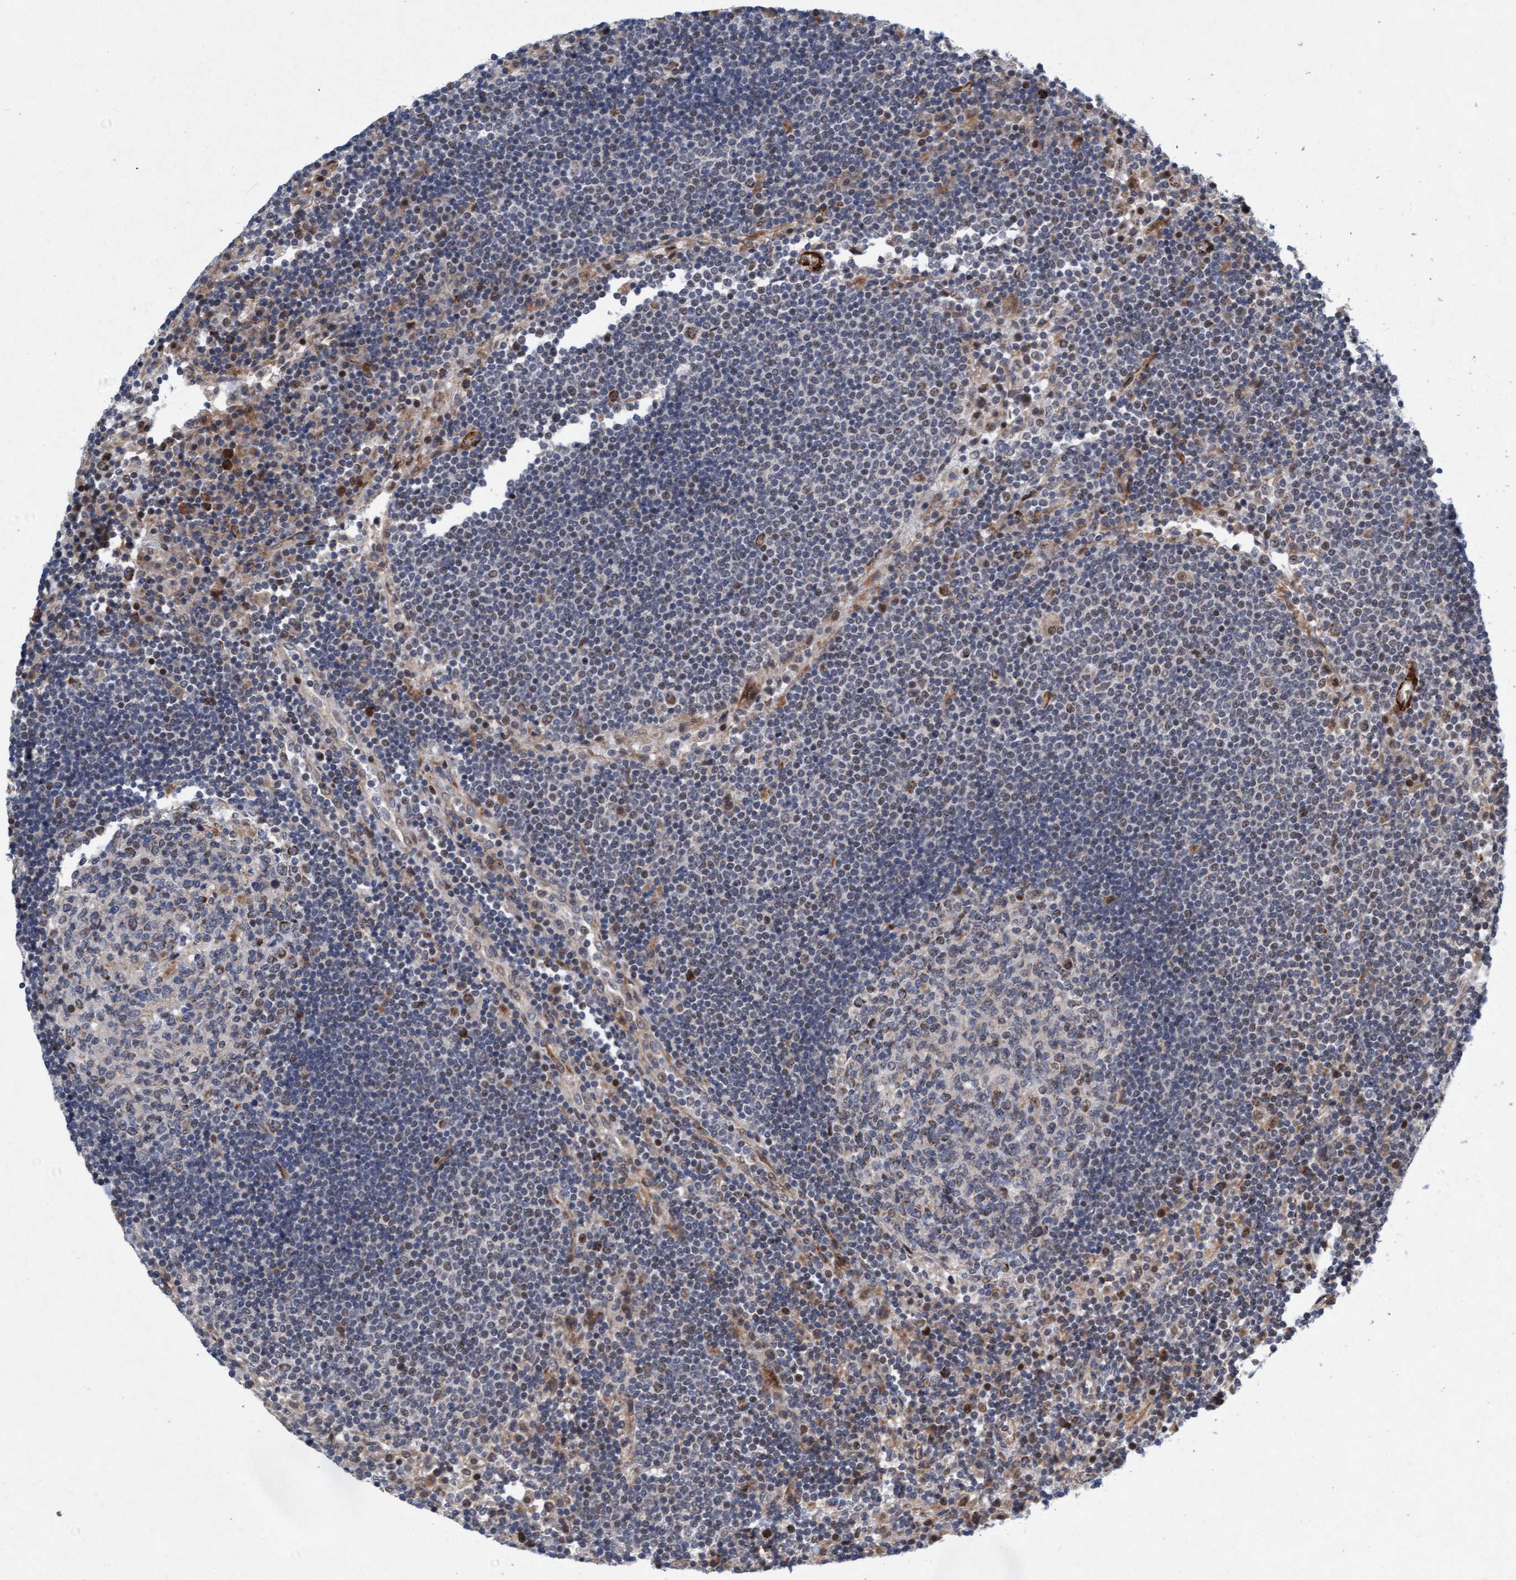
{"staining": {"intensity": "weak", "quantity": "<25%", "location": "cytoplasmic/membranous"}, "tissue": "lymph node", "cell_type": "Germinal center cells", "image_type": "normal", "snomed": [{"axis": "morphology", "description": "Normal tissue, NOS"}, {"axis": "topography", "description": "Lymph node"}], "caption": "An immunohistochemistry photomicrograph of benign lymph node is shown. There is no staining in germinal center cells of lymph node.", "gene": "TMEM70", "patient": {"sex": "female", "age": 53}}